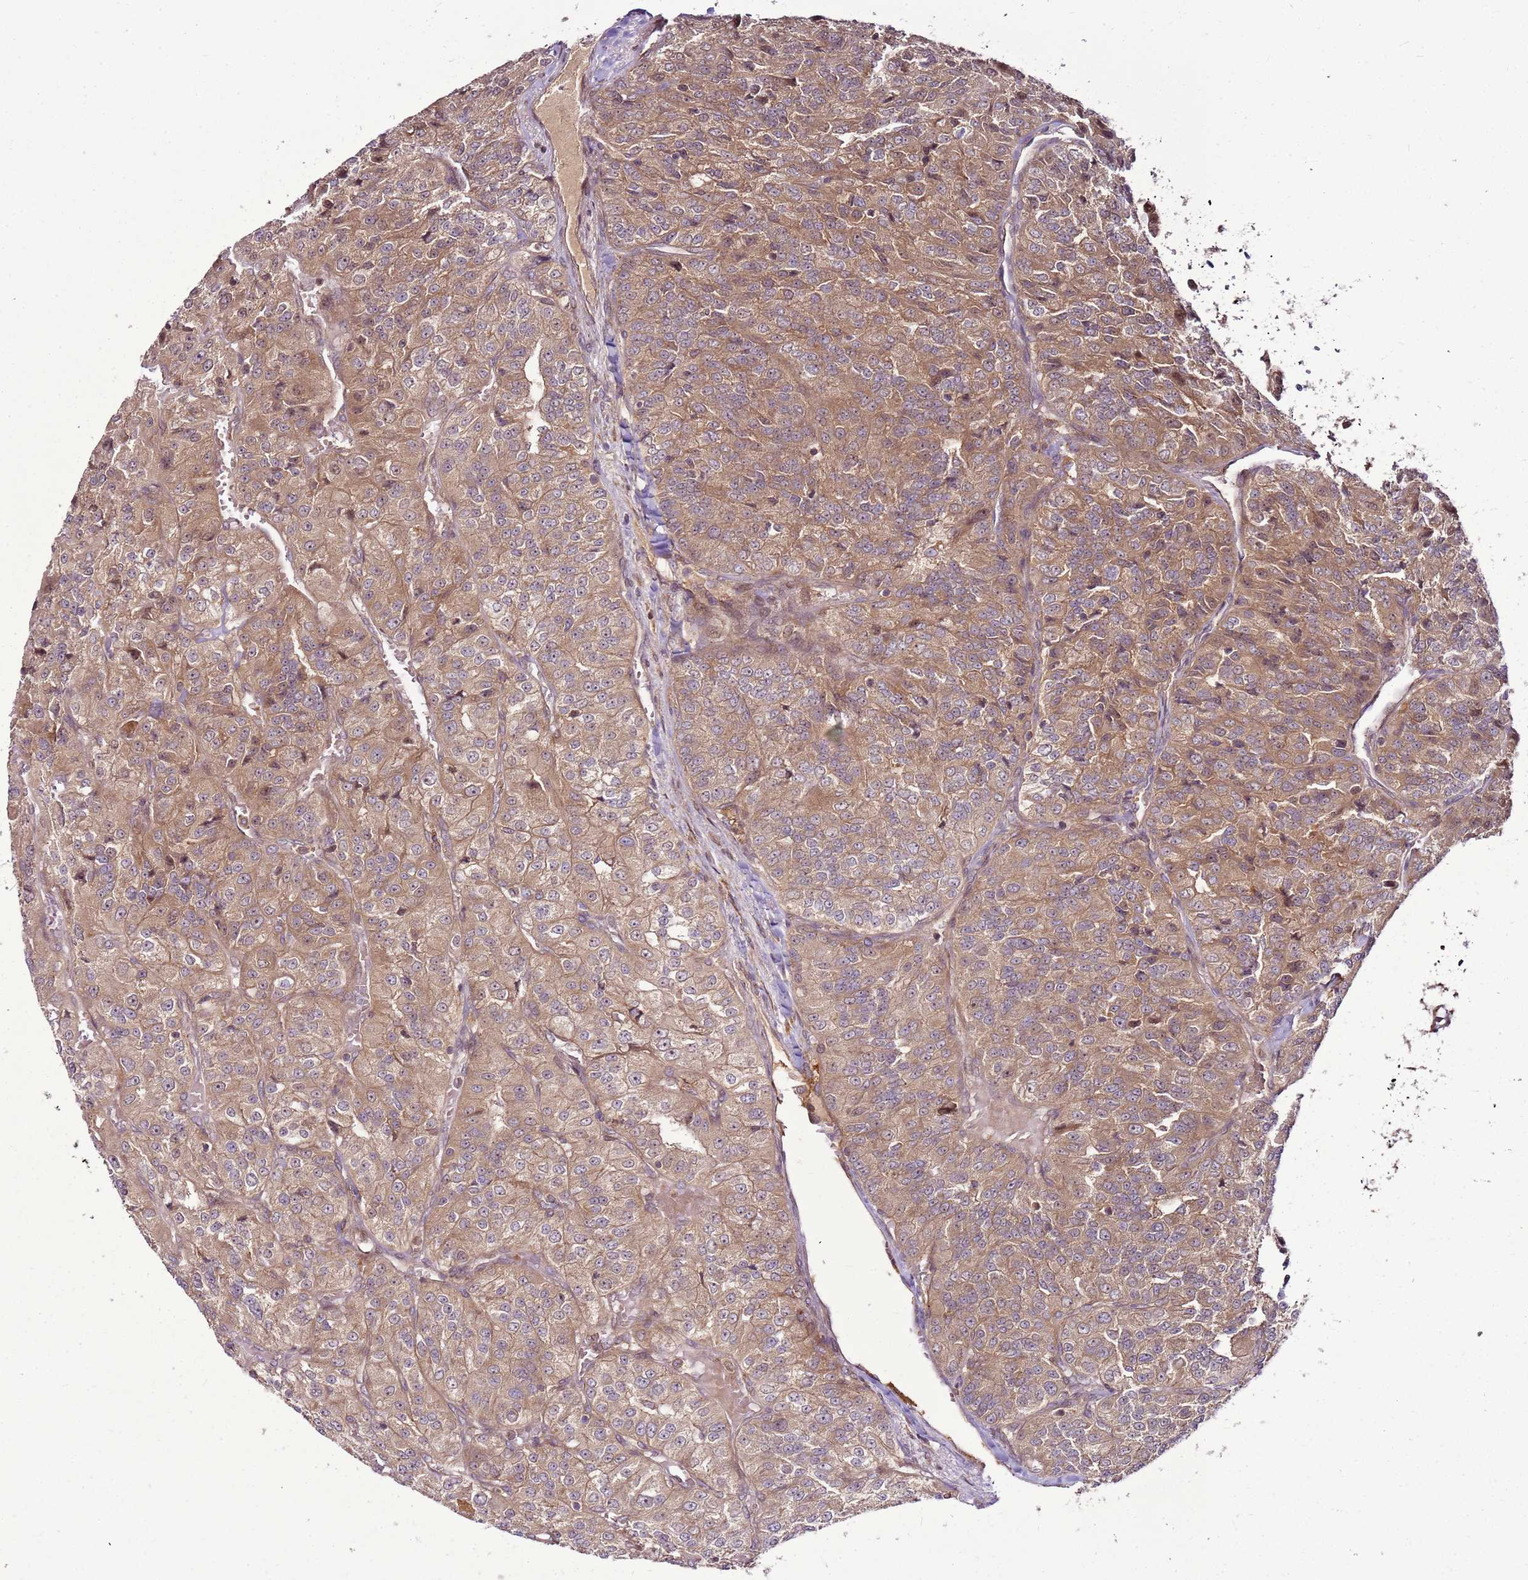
{"staining": {"intensity": "moderate", "quantity": ">75%", "location": "cytoplasmic/membranous"}, "tissue": "renal cancer", "cell_type": "Tumor cells", "image_type": "cancer", "snomed": [{"axis": "morphology", "description": "Adenocarcinoma, NOS"}, {"axis": "topography", "description": "Kidney"}], "caption": "Immunohistochemical staining of human renal adenocarcinoma demonstrates medium levels of moderate cytoplasmic/membranous expression in approximately >75% of tumor cells.", "gene": "RASA3", "patient": {"sex": "female", "age": 63}}